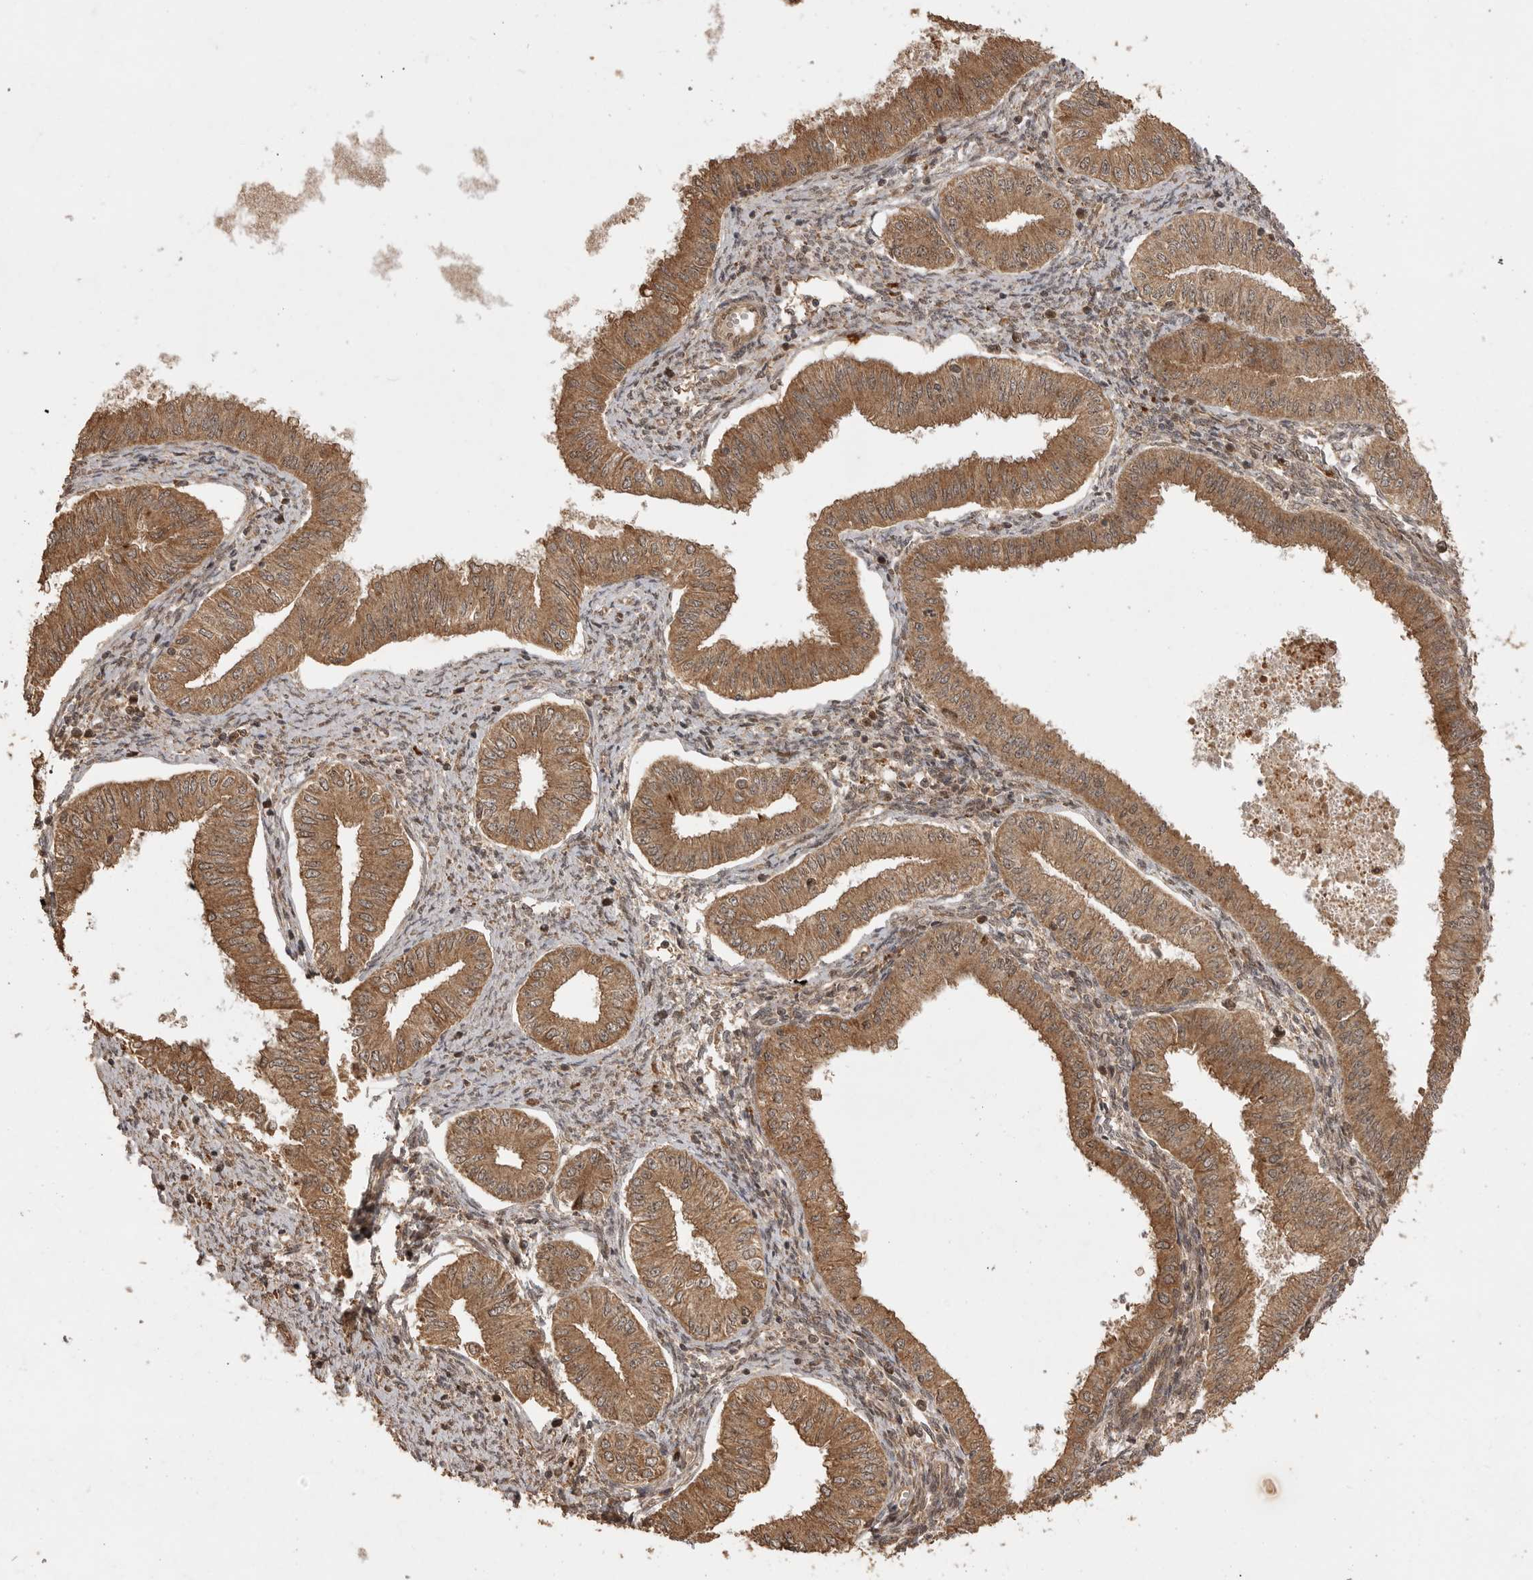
{"staining": {"intensity": "moderate", "quantity": ">75%", "location": "cytoplasmic/membranous"}, "tissue": "endometrial cancer", "cell_type": "Tumor cells", "image_type": "cancer", "snomed": [{"axis": "morphology", "description": "Normal tissue, NOS"}, {"axis": "morphology", "description": "Adenocarcinoma, NOS"}, {"axis": "topography", "description": "Endometrium"}], "caption": "High-magnification brightfield microscopy of endometrial cancer (adenocarcinoma) stained with DAB (3,3'-diaminobenzidine) (brown) and counterstained with hematoxylin (blue). tumor cells exhibit moderate cytoplasmic/membranous positivity is present in approximately>75% of cells. The protein is stained brown, and the nuclei are stained in blue (DAB (3,3'-diaminobenzidine) IHC with brightfield microscopy, high magnification).", "gene": "BOC", "patient": {"sex": "female", "age": 53}}